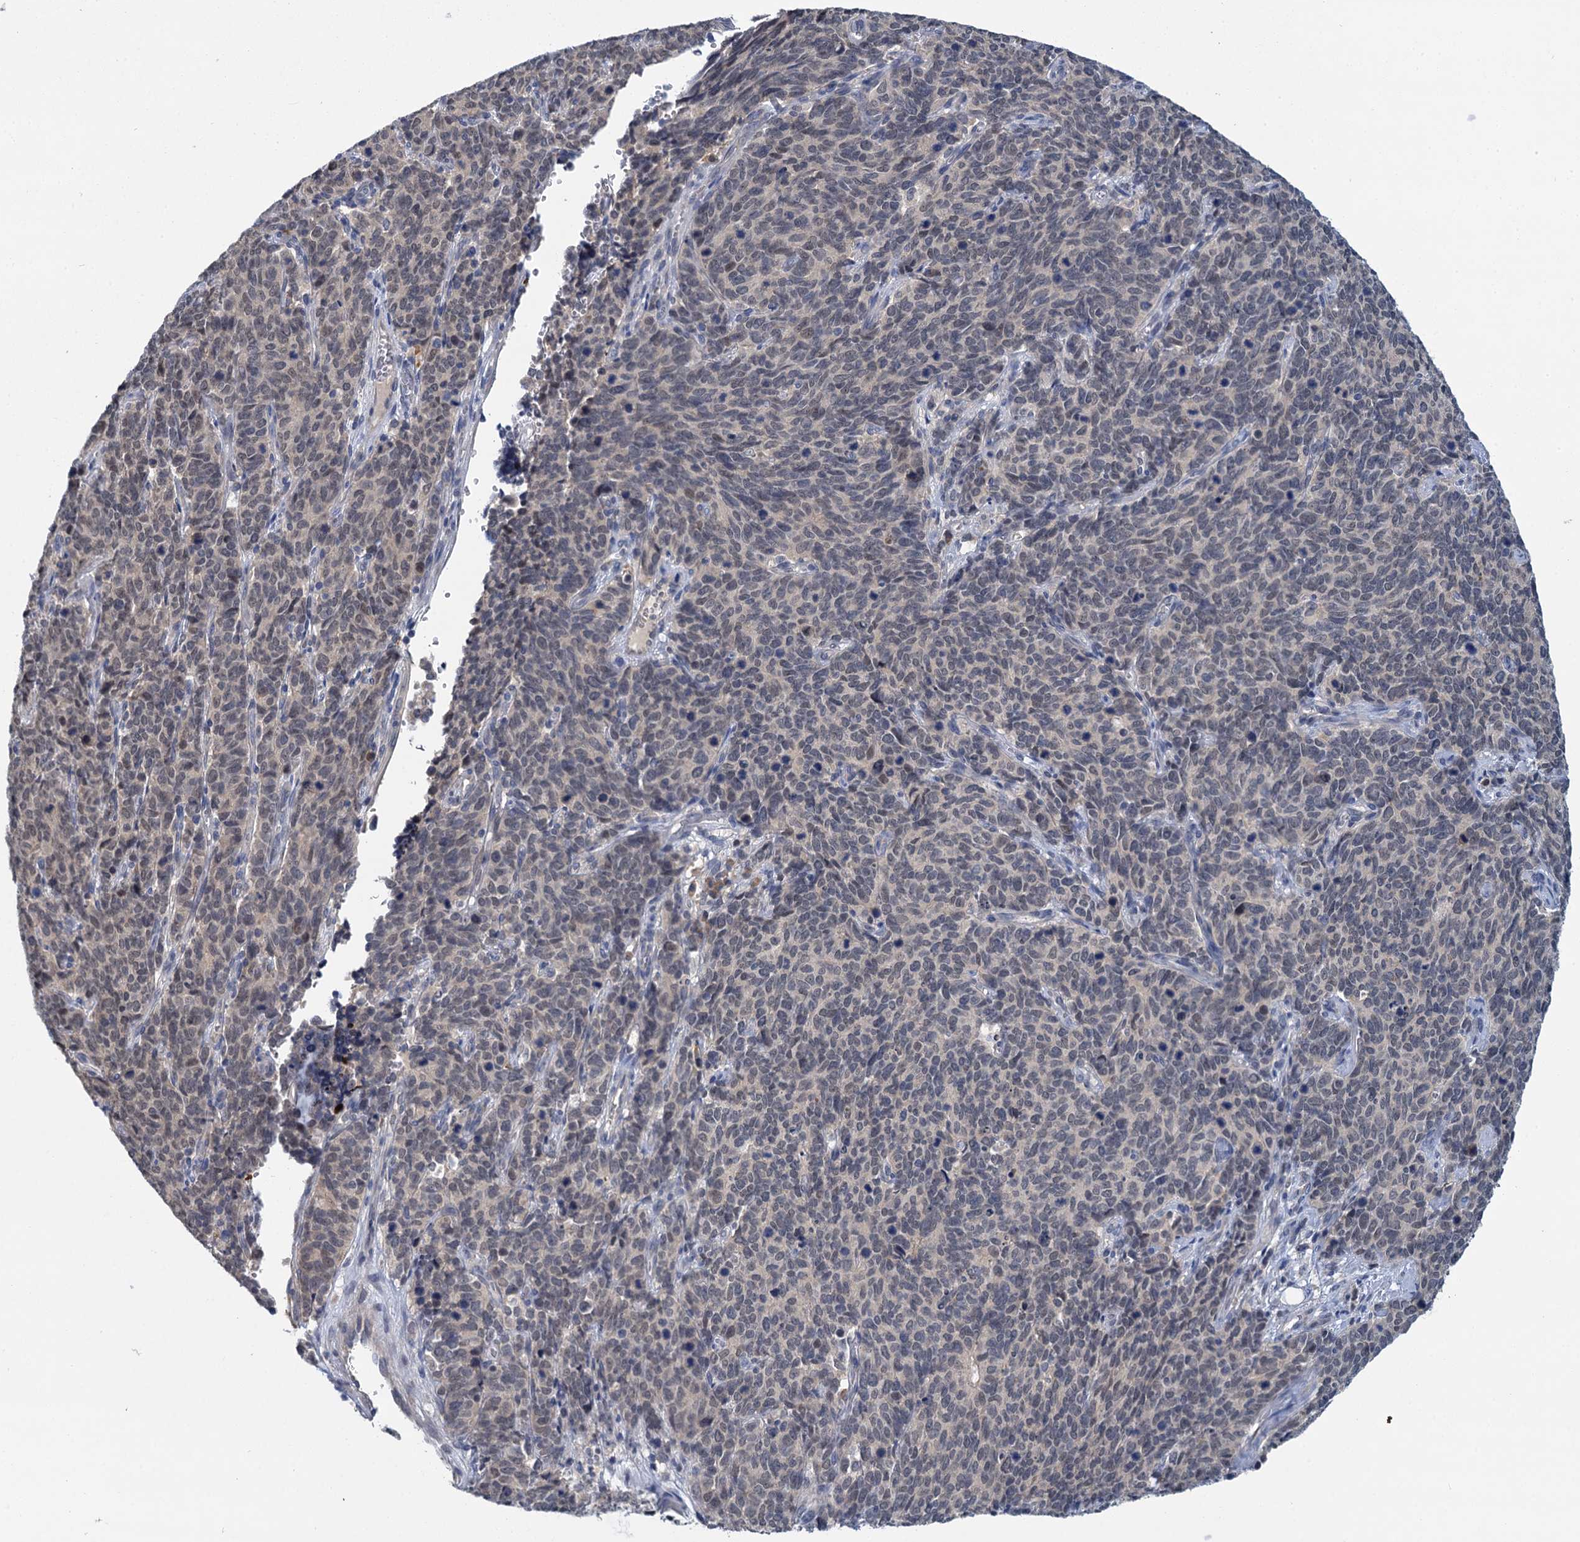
{"staining": {"intensity": "weak", "quantity": "<25%", "location": "nuclear"}, "tissue": "cervical cancer", "cell_type": "Tumor cells", "image_type": "cancer", "snomed": [{"axis": "morphology", "description": "Squamous cell carcinoma, NOS"}, {"axis": "topography", "description": "Cervix"}], "caption": "A micrograph of cervical cancer stained for a protein reveals no brown staining in tumor cells.", "gene": "ANKRD42", "patient": {"sex": "female", "age": 60}}